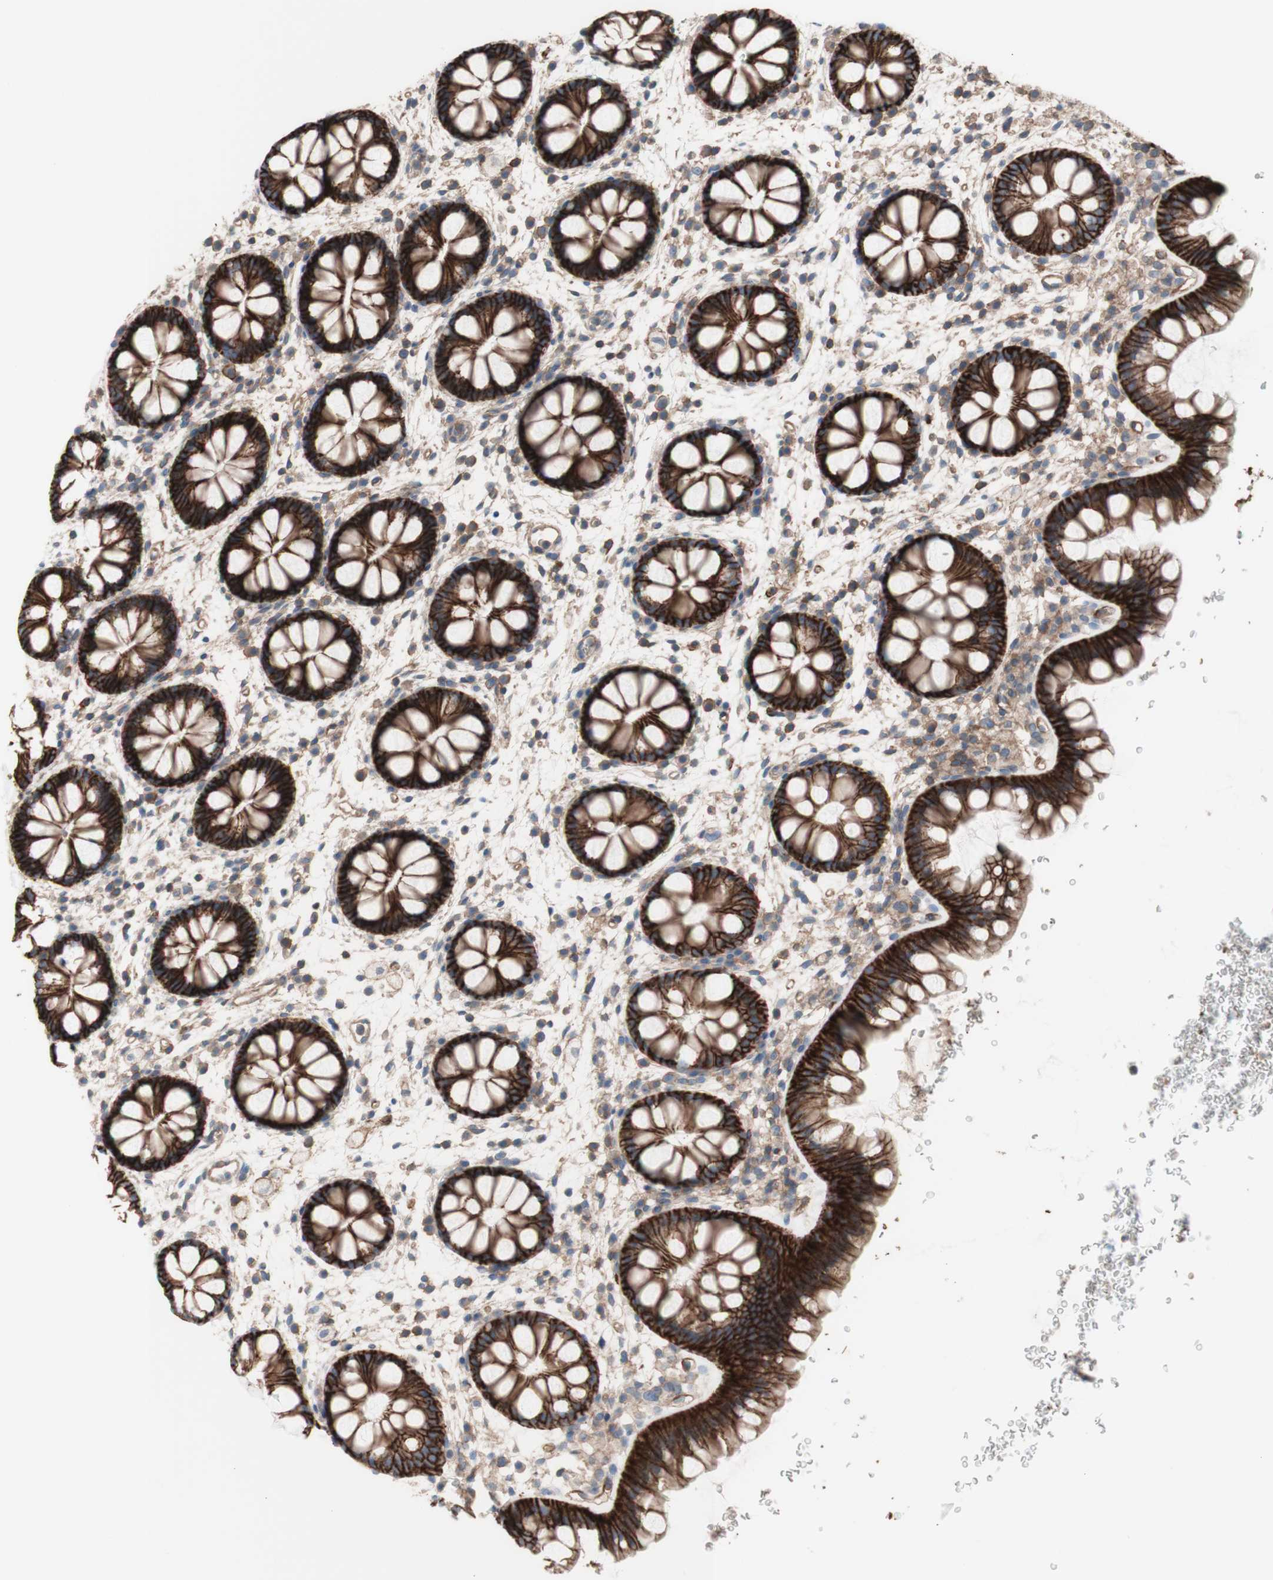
{"staining": {"intensity": "strong", "quantity": ">75%", "location": "cytoplasmic/membranous"}, "tissue": "rectum", "cell_type": "Glandular cells", "image_type": "normal", "snomed": [{"axis": "morphology", "description": "Normal tissue, NOS"}, {"axis": "topography", "description": "Rectum"}], "caption": "Human rectum stained with a brown dye displays strong cytoplasmic/membranous positive expression in approximately >75% of glandular cells.", "gene": "CD46", "patient": {"sex": "female", "age": 24}}